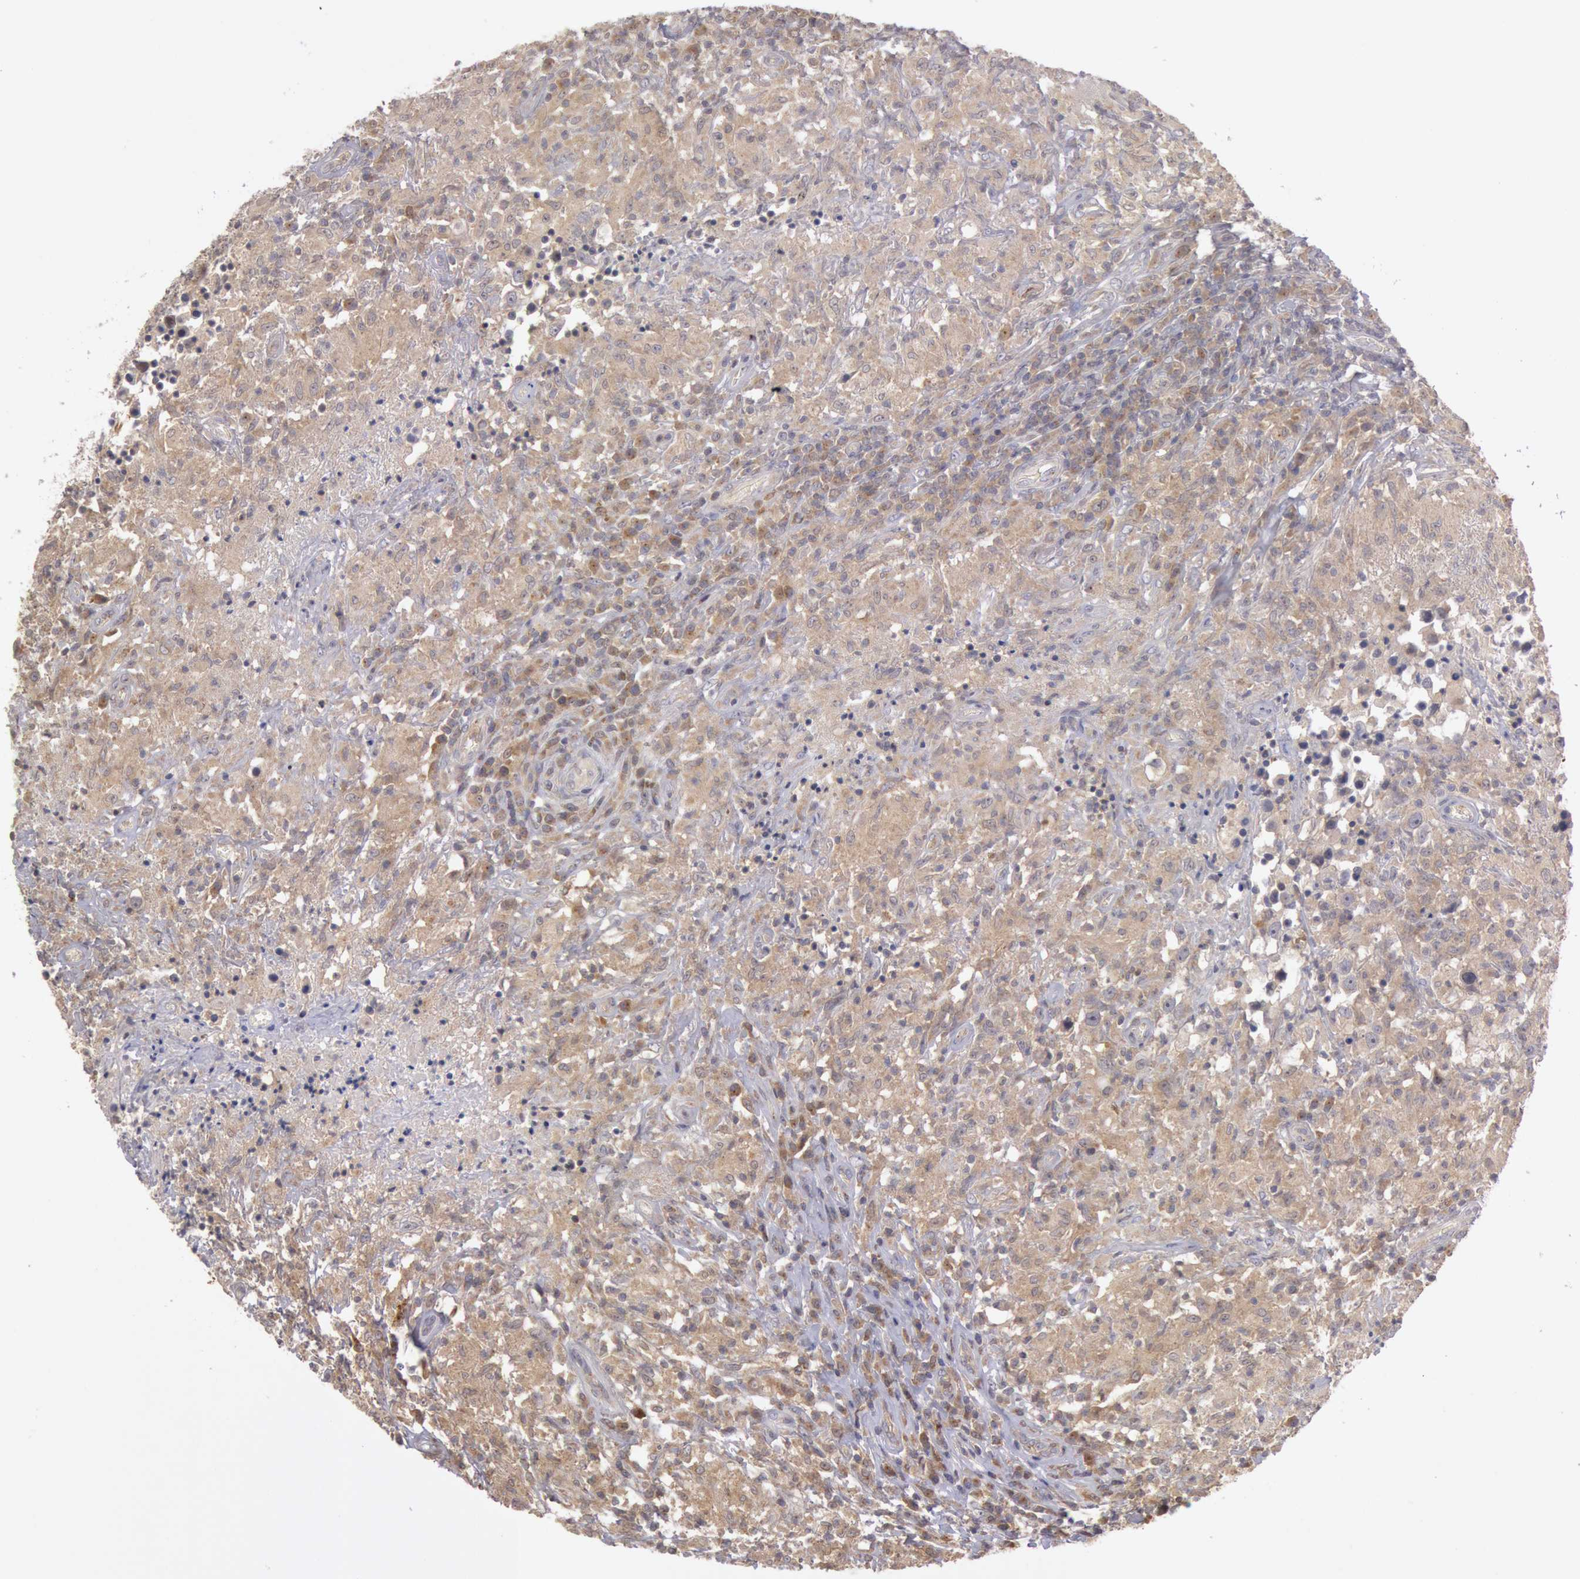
{"staining": {"intensity": "weak", "quantity": ">75%", "location": "cytoplasmic/membranous"}, "tissue": "testis cancer", "cell_type": "Tumor cells", "image_type": "cancer", "snomed": [{"axis": "morphology", "description": "Seminoma, NOS"}, {"axis": "topography", "description": "Testis"}], "caption": "Brown immunohistochemical staining in seminoma (testis) shows weak cytoplasmic/membranous expression in about >75% of tumor cells.", "gene": "PLA2G6", "patient": {"sex": "male", "age": 34}}